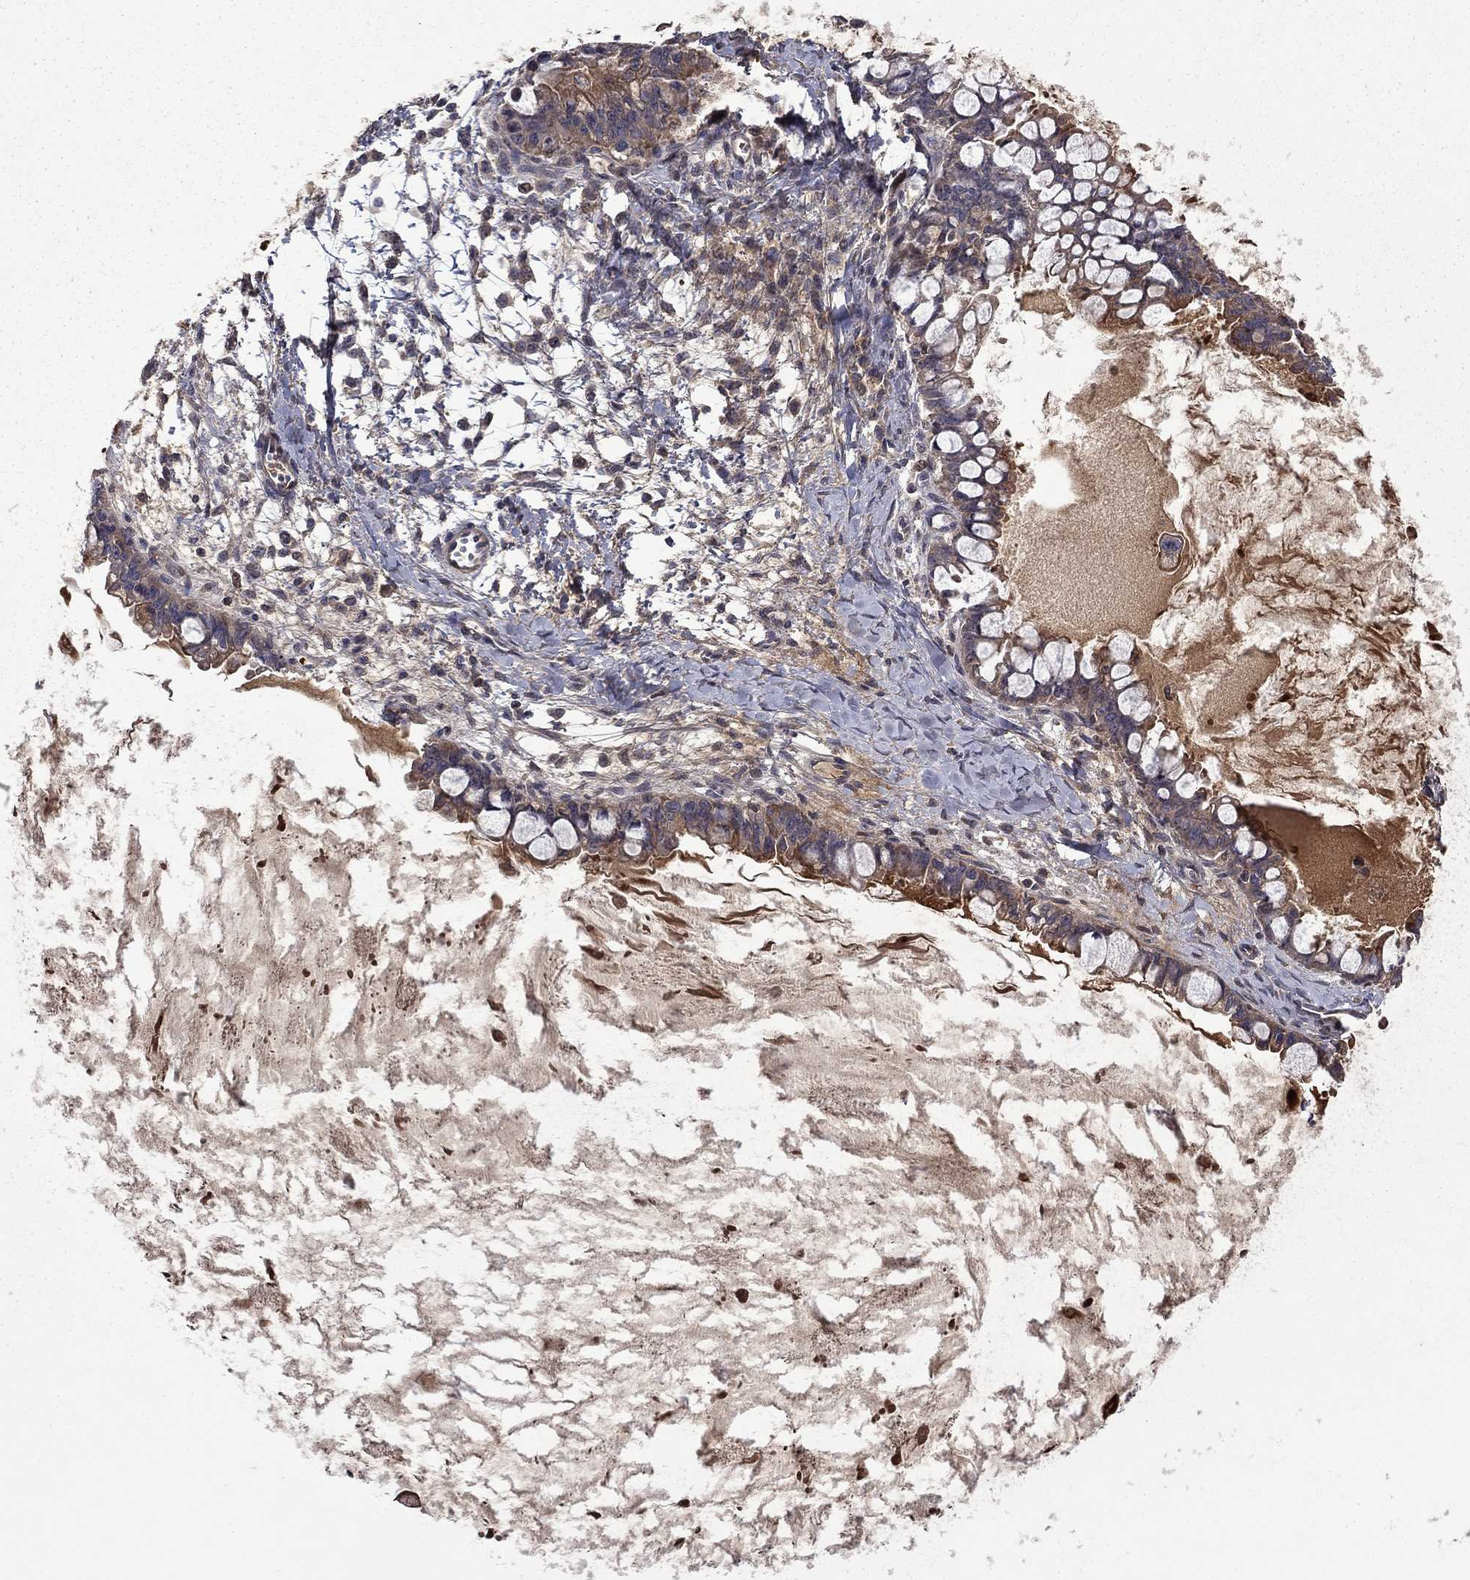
{"staining": {"intensity": "negative", "quantity": "none", "location": "none"}, "tissue": "ovarian cancer", "cell_type": "Tumor cells", "image_type": "cancer", "snomed": [{"axis": "morphology", "description": "Cystadenocarcinoma, mucinous, NOS"}, {"axis": "topography", "description": "Ovary"}], "caption": "The micrograph reveals no staining of tumor cells in ovarian cancer.", "gene": "SATB1", "patient": {"sex": "female", "age": 63}}